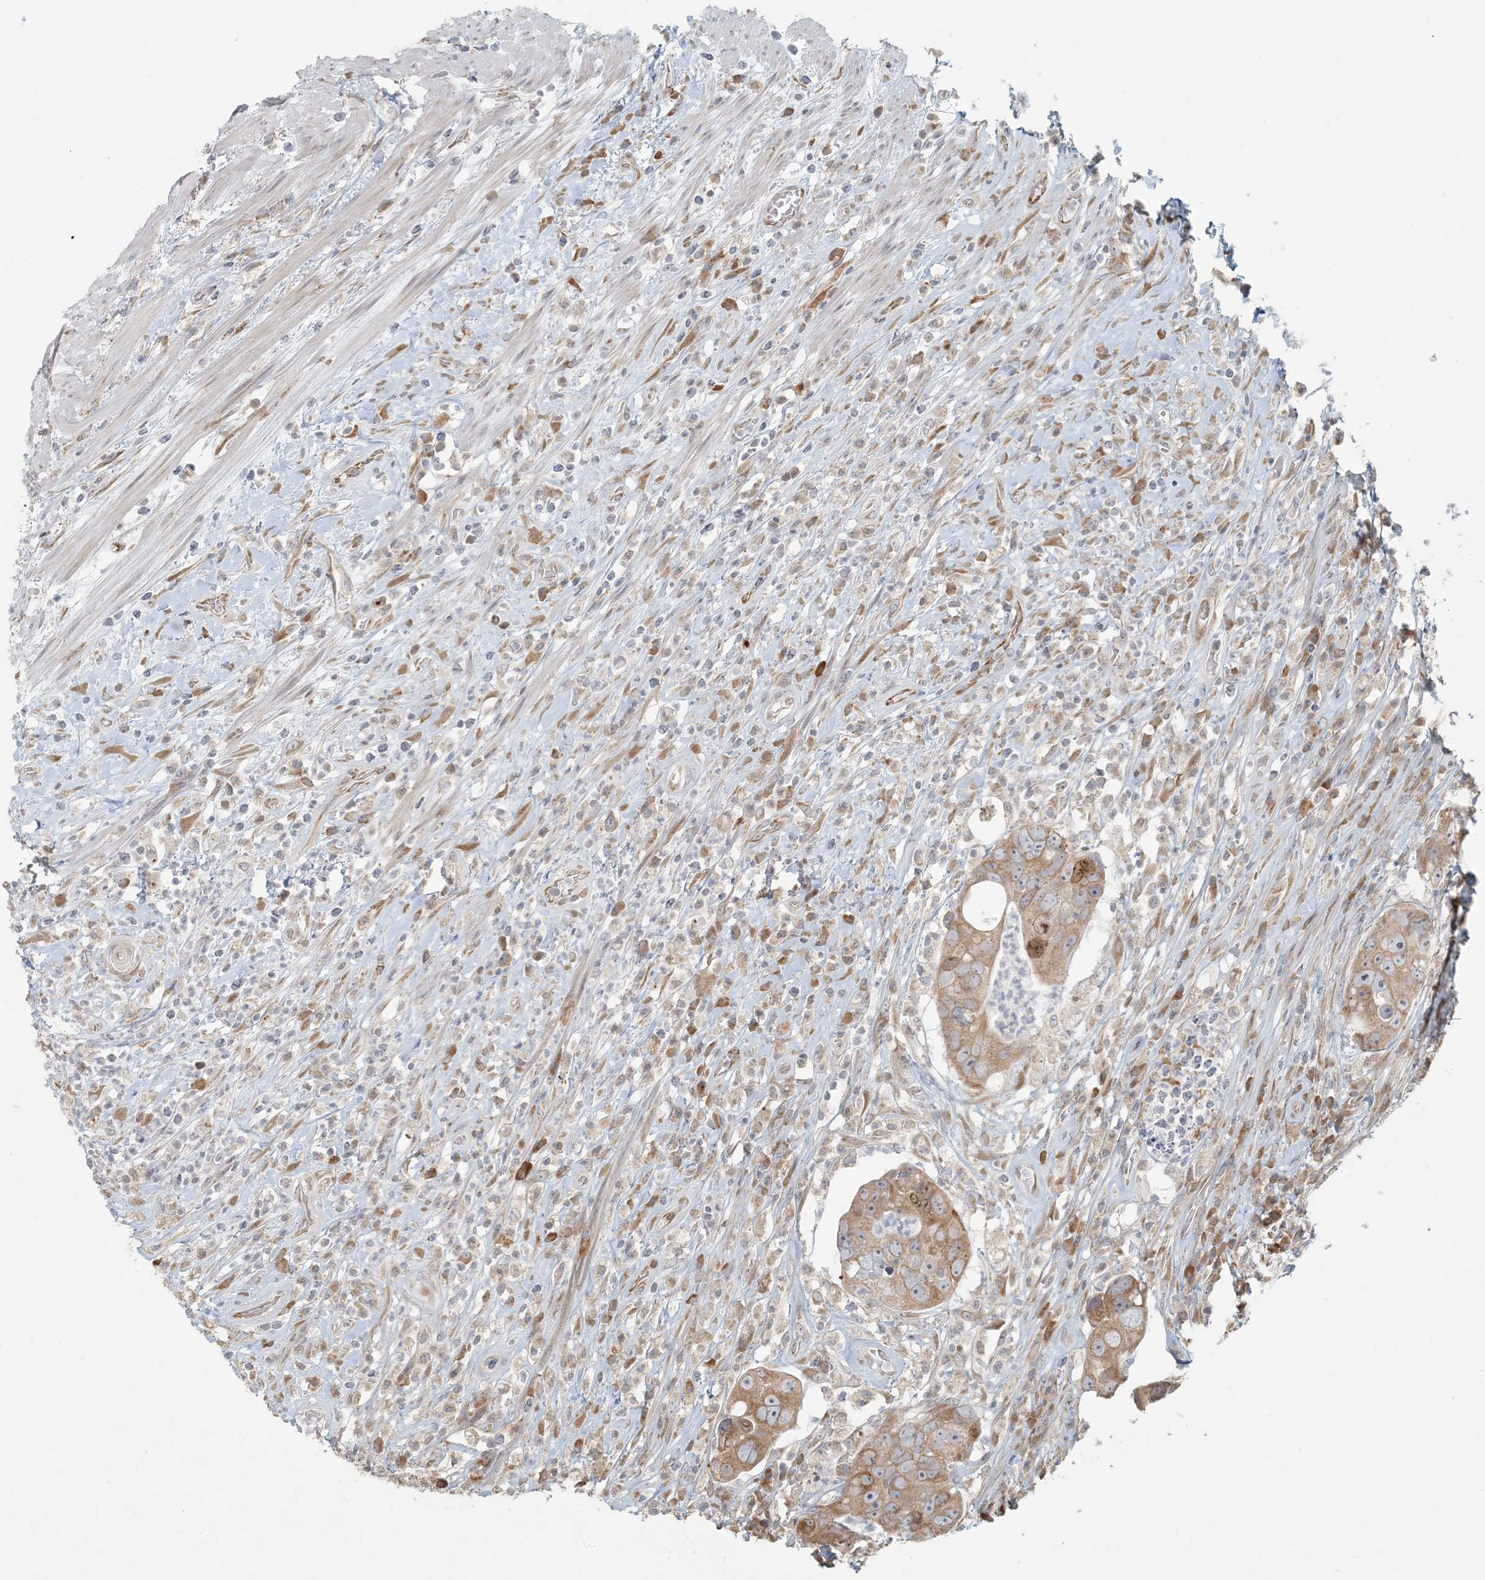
{"staining": {"intensity": "moderate", "quantity": ">75%", "location": "cytoplasmic/membranous"}, "tissue": "colorectal cancer", "cell_type": "Tumor cells", "image_type": "cancer", "snomed": [{"axis": "morphology", "description": "Adenocarcinoma, NOS"}, {"axis": "topography", "description": "Rectum"}], "caption": "Immunohistochemical staining of human colorectal adenocarcinoma displays moderate cytoplasmic/membranous protein staining in about >75% of tumor cells. (brown staining indicates protein expression, while blue staining denotes nuclei).", "gene": "HACL1", "patient": {"sex": "male", "age": 59}}